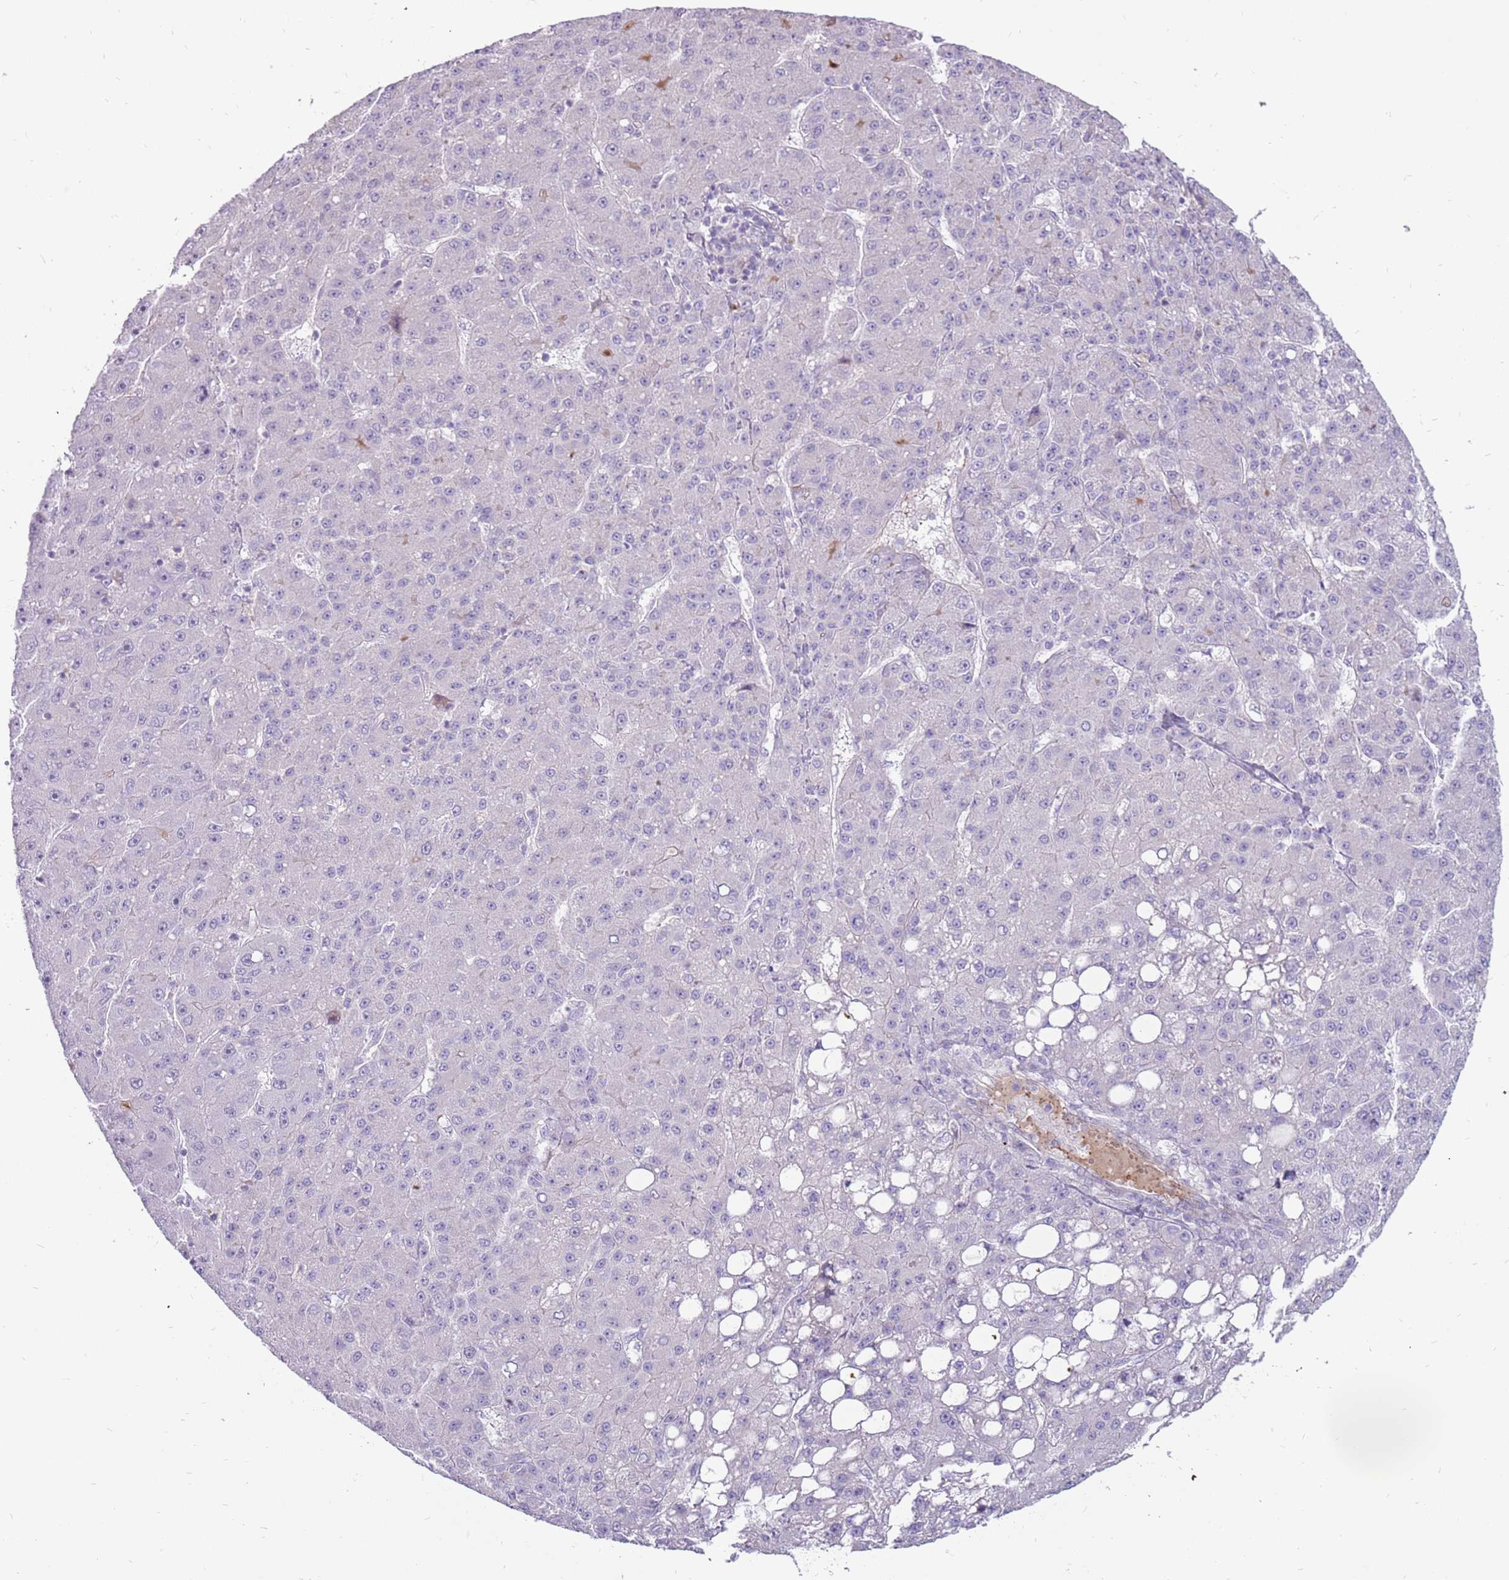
{"staining": {"intensity": "negative", "quantity": "none", "location": "none"}, "tissue": "liver cancer", "cell_type": "Tumor cells", "image_type": "cancer", "snomed": [{"axis": "morphology", "description": "Carcinoma, Hepatocellular, NOS"}, {"axis": "topography", "description": "Liver"}], "caption": "The photomicrograph shows no staining of tumor cells in hepatocellular carcinoma (liver).", "gene": "MCUB", "patient": {"sex": "male", "age": 67}}